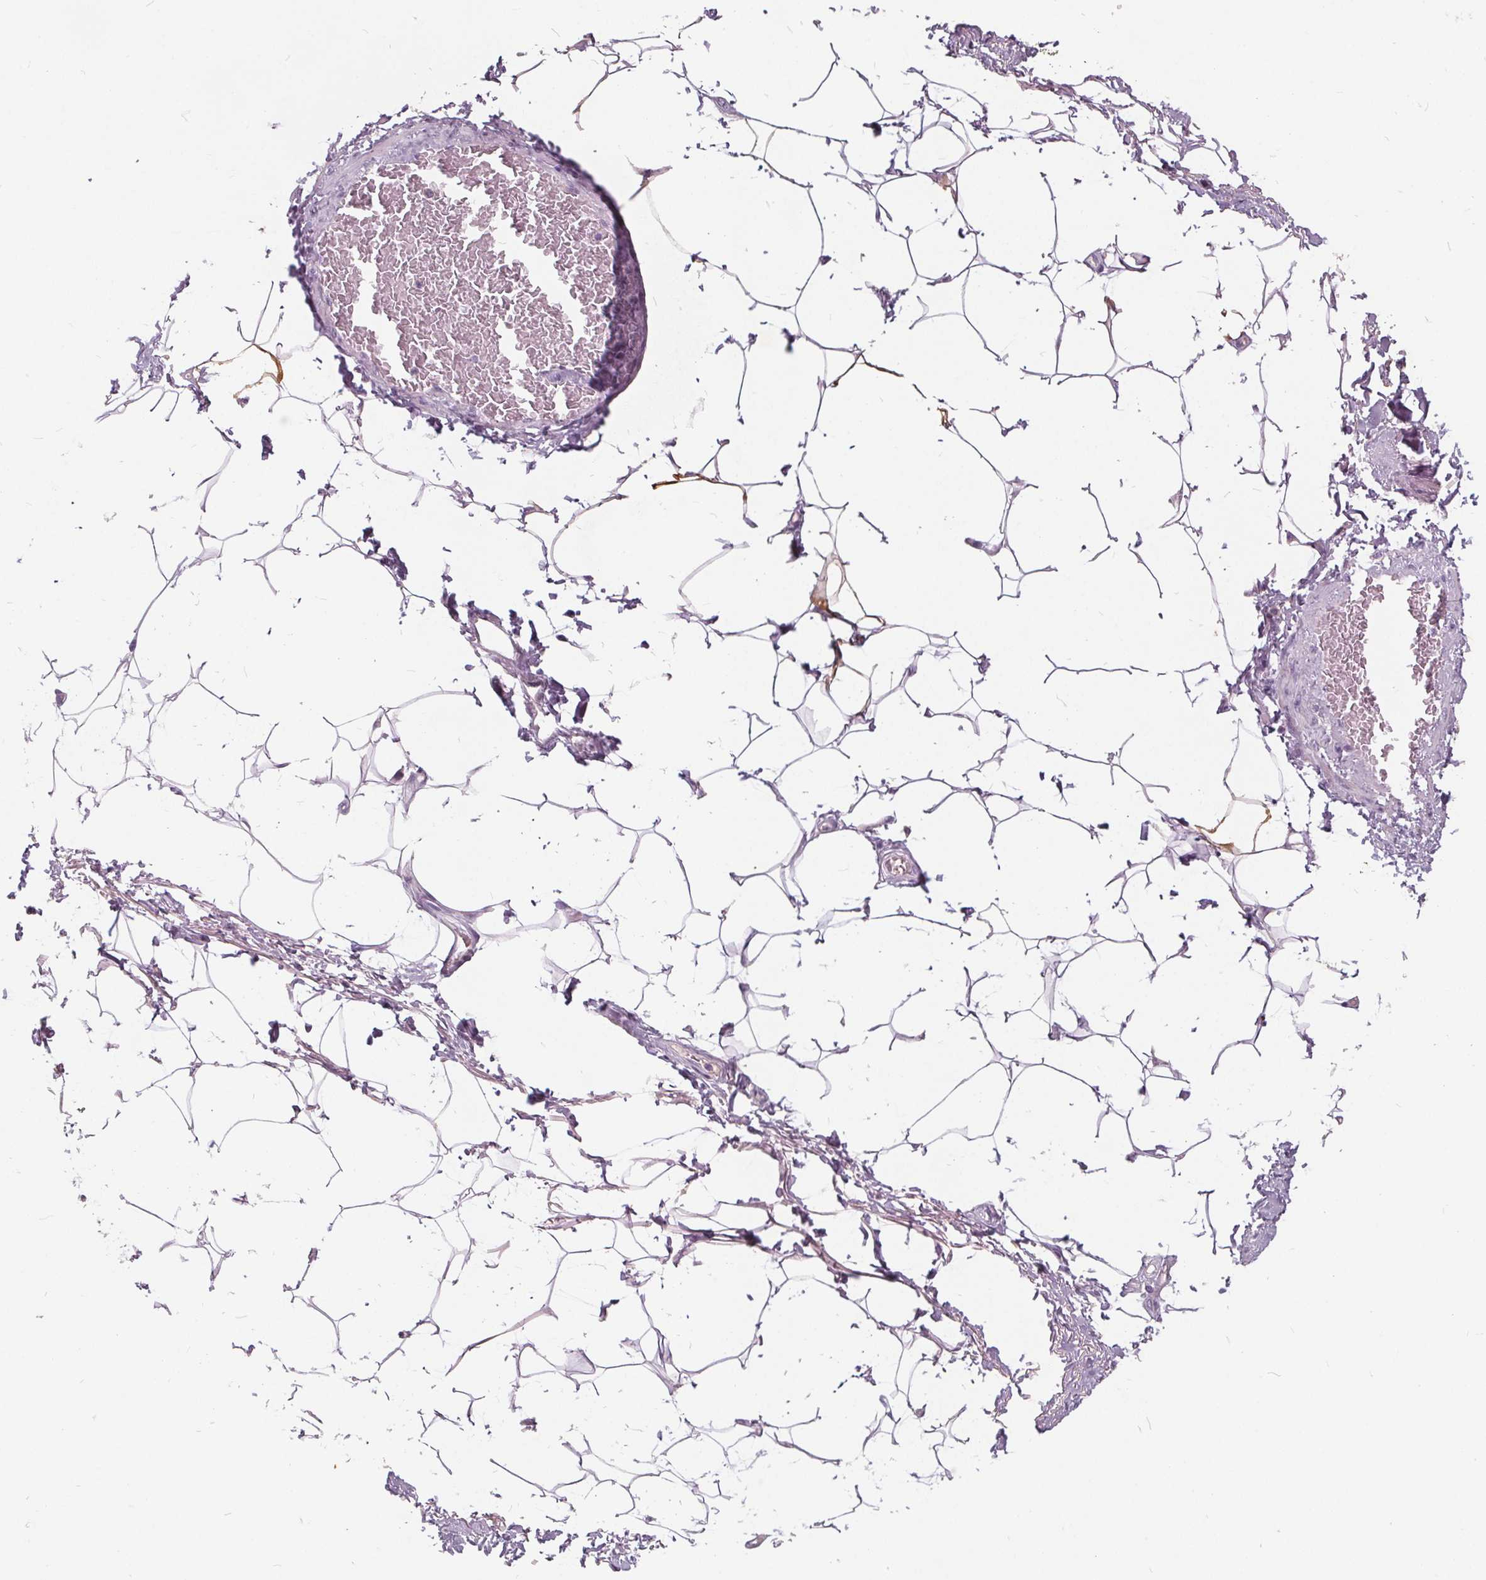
{"staining": {"intensity": "moderate", "quantity": "<25%", "location": "cytoplasmic/membranous"}, "tissue": "adipose tissue", "cell_type": "Adipocytes", "image_type": "normal", "snomed": [{"axis": "morphology", "description": "Normal tissue, NOS"}, {"axis": "topography", "description": "Peripheral nerve tissue"}], "caption": "Unremarkable adipose tissue demonstrates moderate cytoplasmic/membranous staining in about <25% of adipocytes, visualized by immunohistochemistry. (IHC, brightfield microscopy, high magnification).", "gene": "PLA2G2E", "patient": {"sex": "male", "age": 51}}